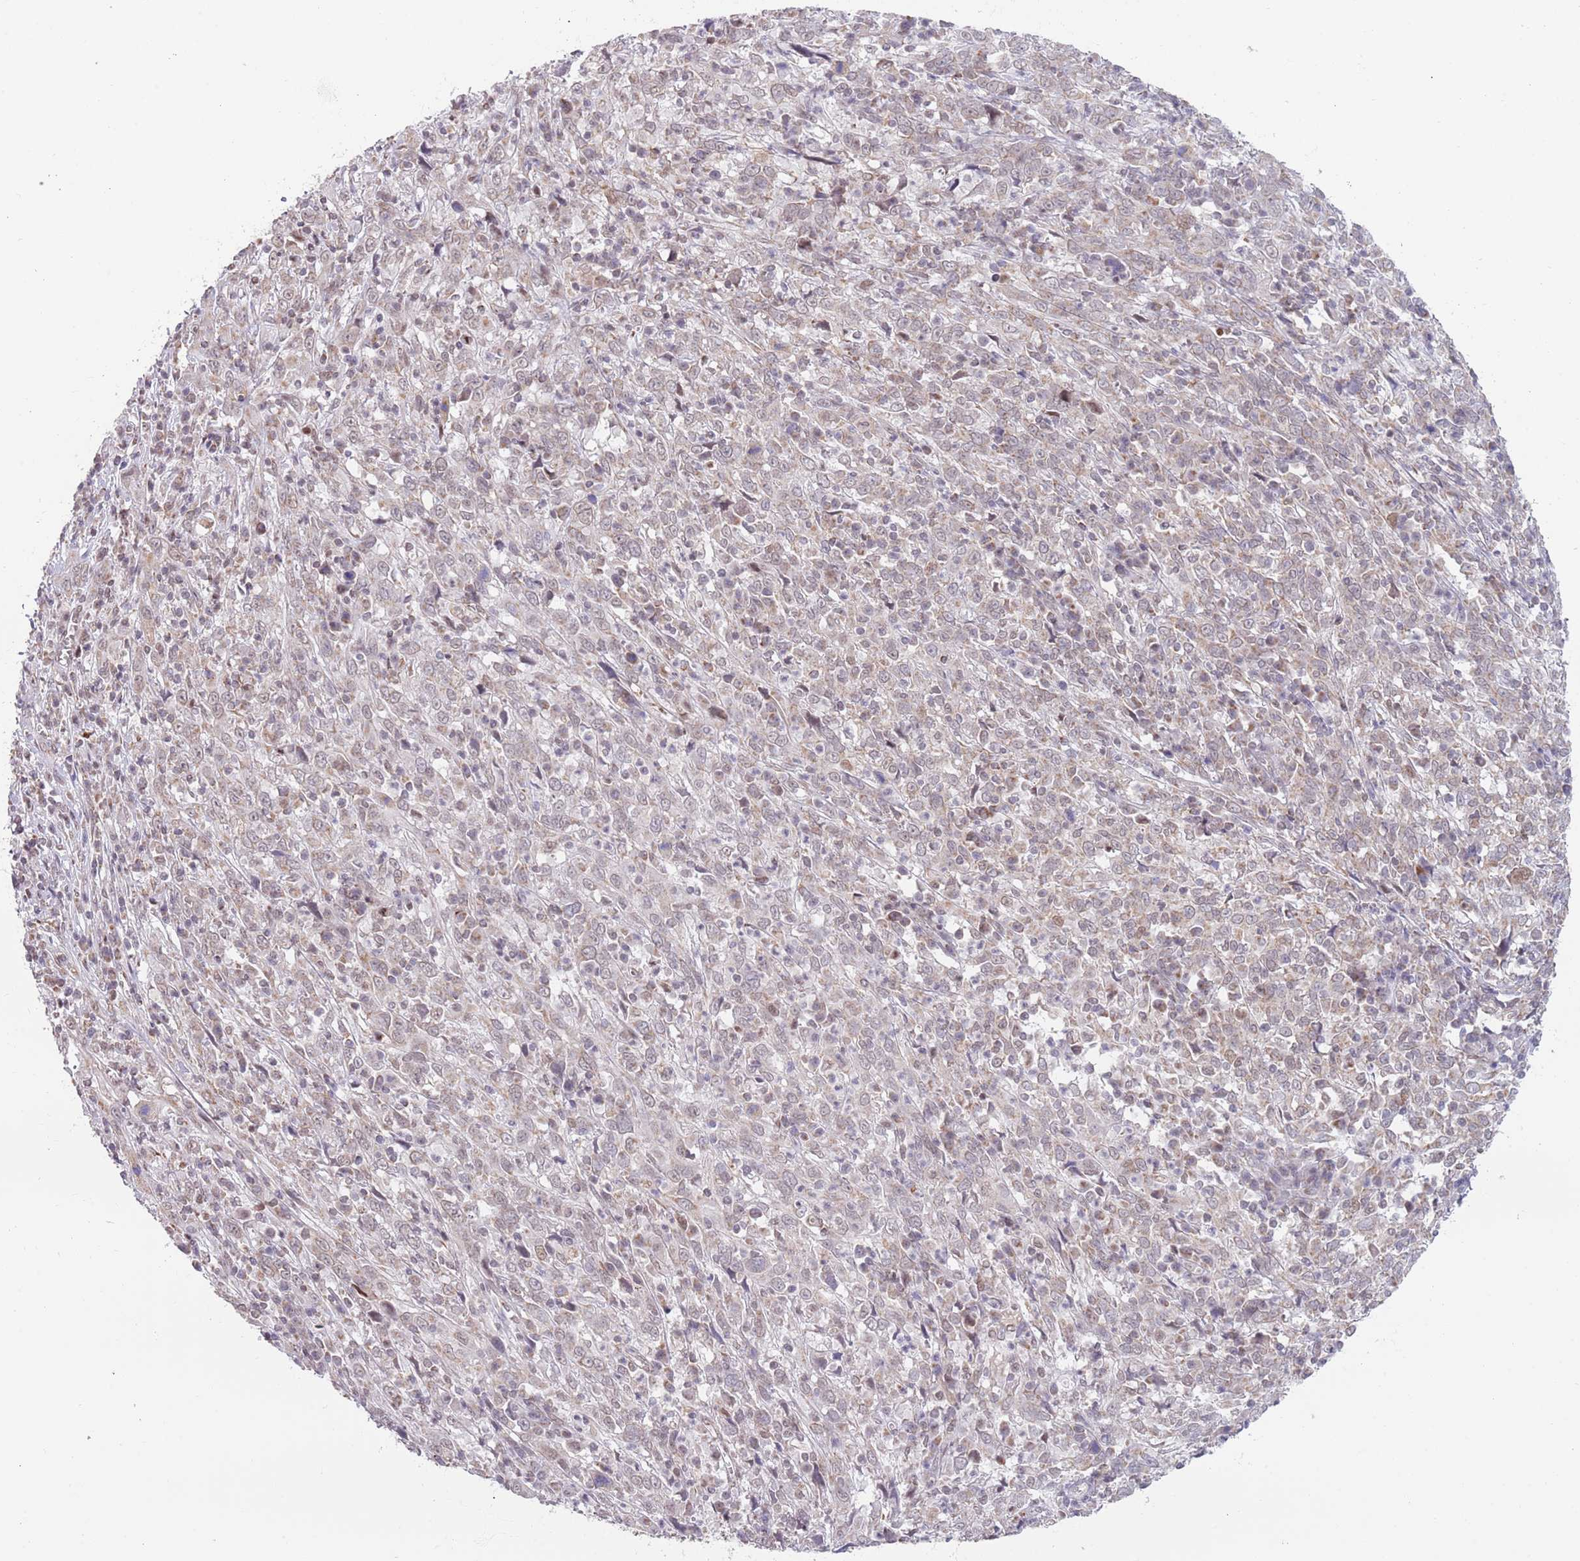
{"staining": {"intensity": "weak", "quantity": "<25%", "location": "cytoplasmic/membranous"}, "tissue": "cervical cancer", "cell_type": "Tumor cells", "image_type": "cancer", "snomed": [{"axis": "morphology", "description": "Squamous cell carcinoma, NOS"}, {"axis": "topography", "description": "Cervix"}], "caption": "This is an immunohistochemistry micrograph of human cervical squamous cell carcinoma. There is no expression in tumor cells.", "gene": "TIMM13", "patient": {"sex": "female", "age": 46}}